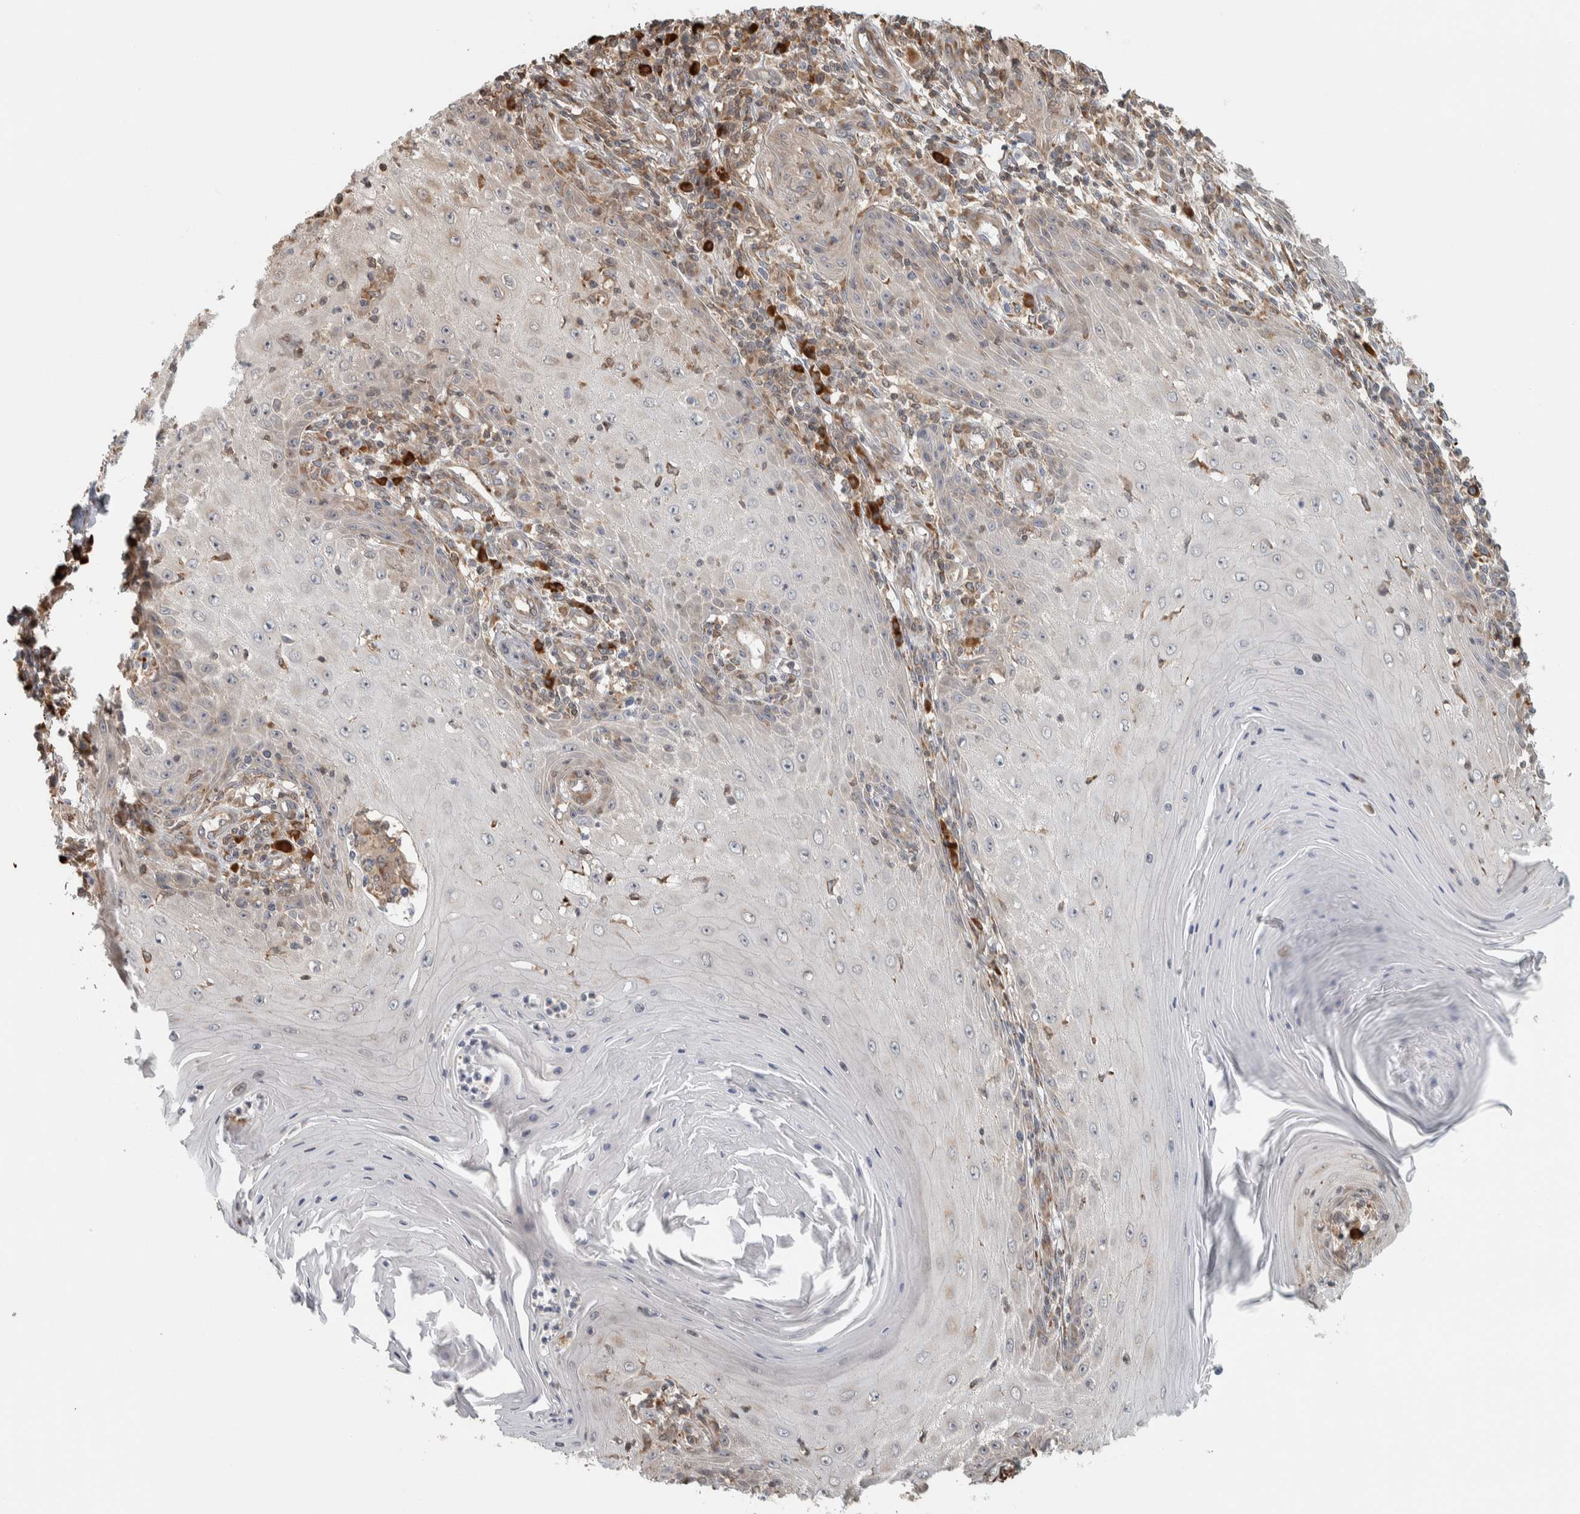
{"staining": {"intensity": "weak", "quantity": "<25%", "location": "cytoplasmic/membranous"}, "tissue": "skin cancer", "cell_type": "Tumor cells", "image_type": "cancer", "snomed": [{"axis": "morphology", "description": "Squamous cell carcinoma, NOS"}, {"axis": "topography", "description": "Skin"}], "caption": "An IHC histopathology image of squamous cell carcinoma (skin) is shown. There is no staining in tumor cells of squamous cell carcinoma (skin).", "gene": "CNTROB", "patient": {"sex": "female", "age": 73}}